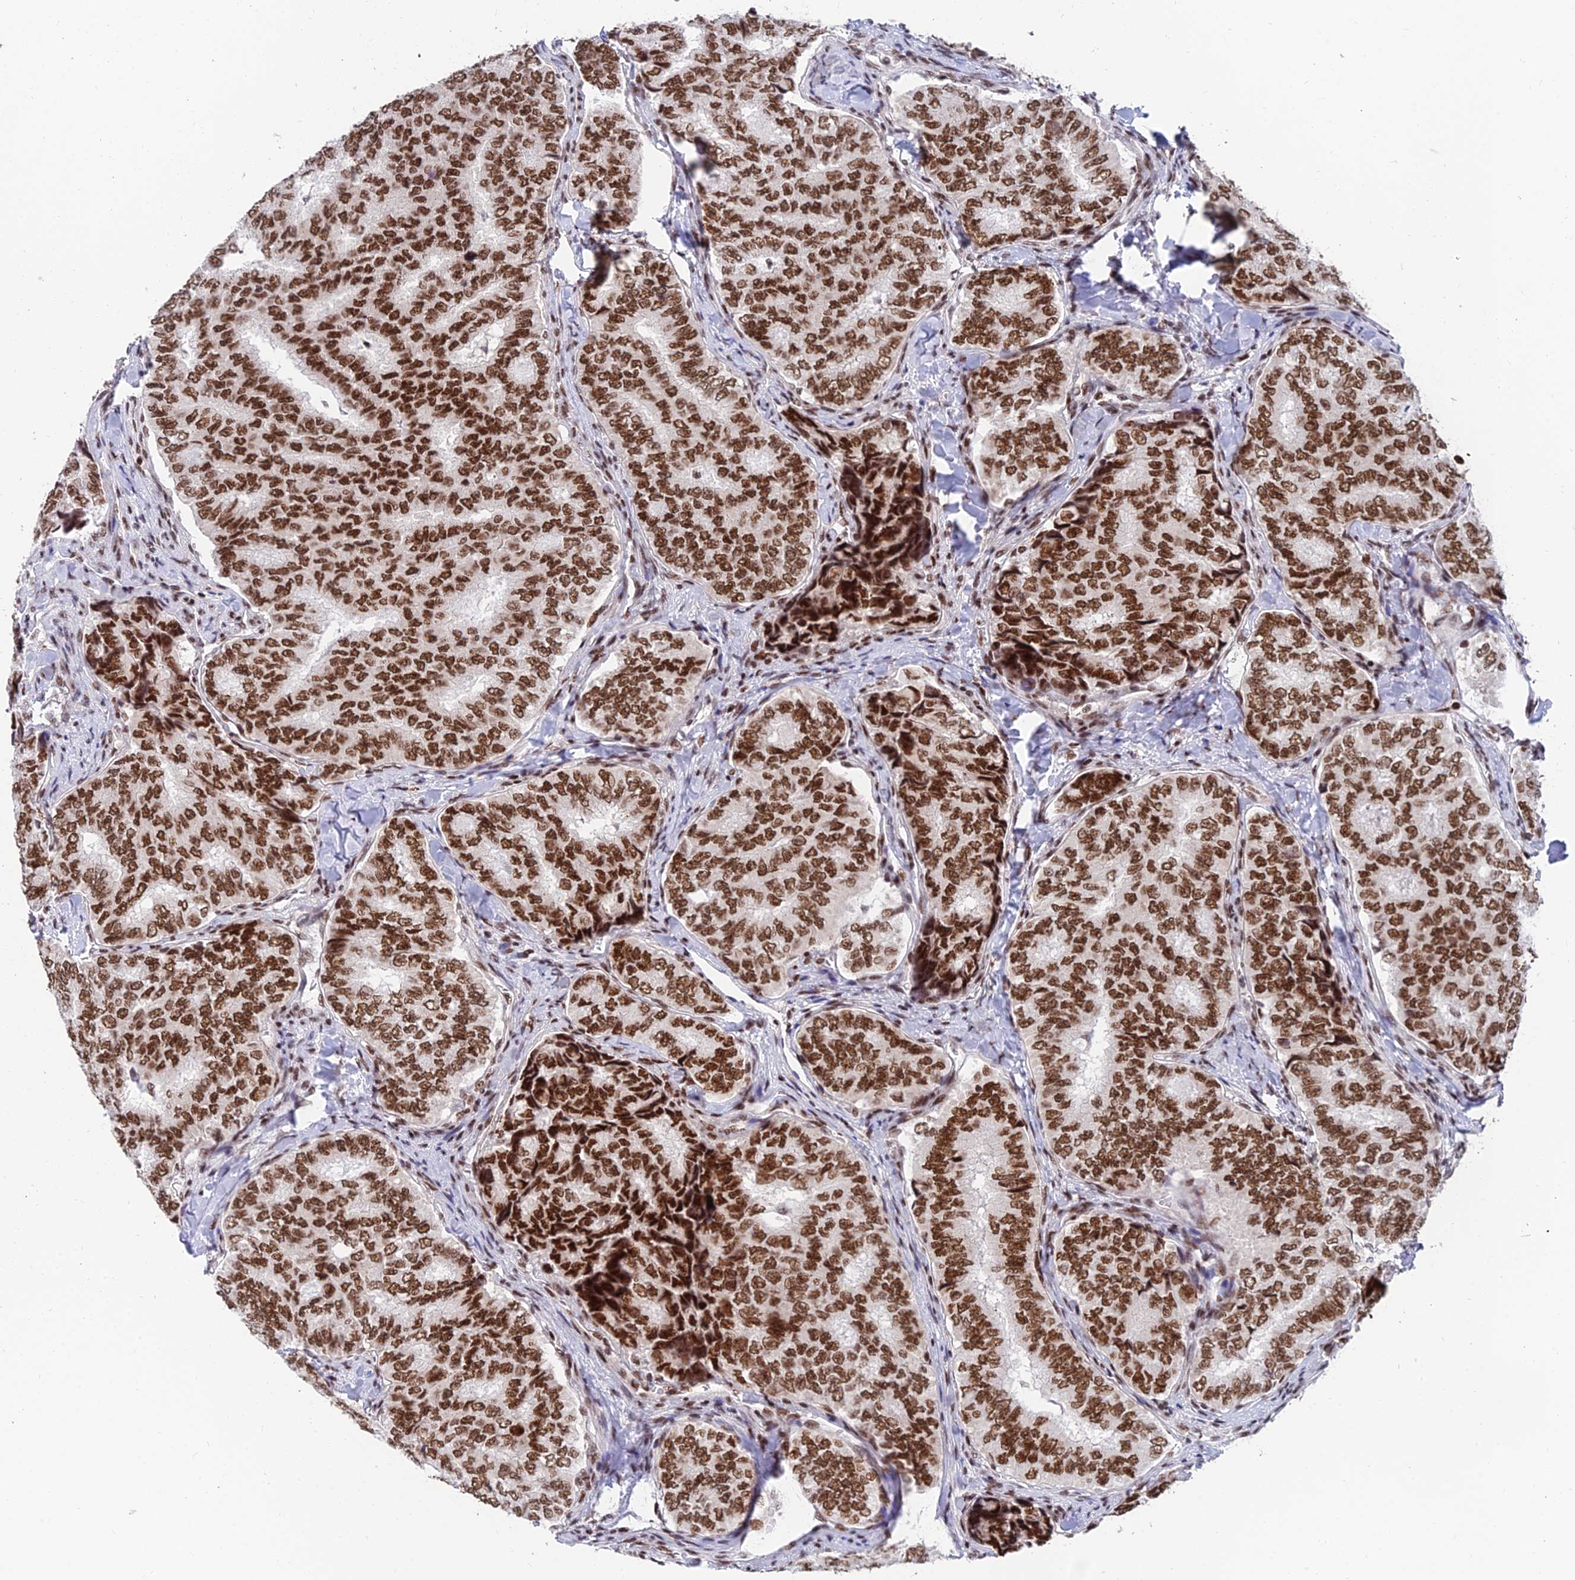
{"staining": {"intensity": "strong", "quantity": ">75%", "location": "nuclear"}, "tissue": "thyroid cancer", "cell_type": "Tumor cells", "image_type": "cancer", "snomed": [{"axis": "morphology", "description": "Papillary adenocarcinoma, NOS"}, {"axis": "topography", "description": "Thyroid gland"}], "caption": "Thyroid cancer stained for a protein displays strong nuclear positivity in tumor cells.", "gene": "USP22", "patient": {"sex": "female", "age": 35}}